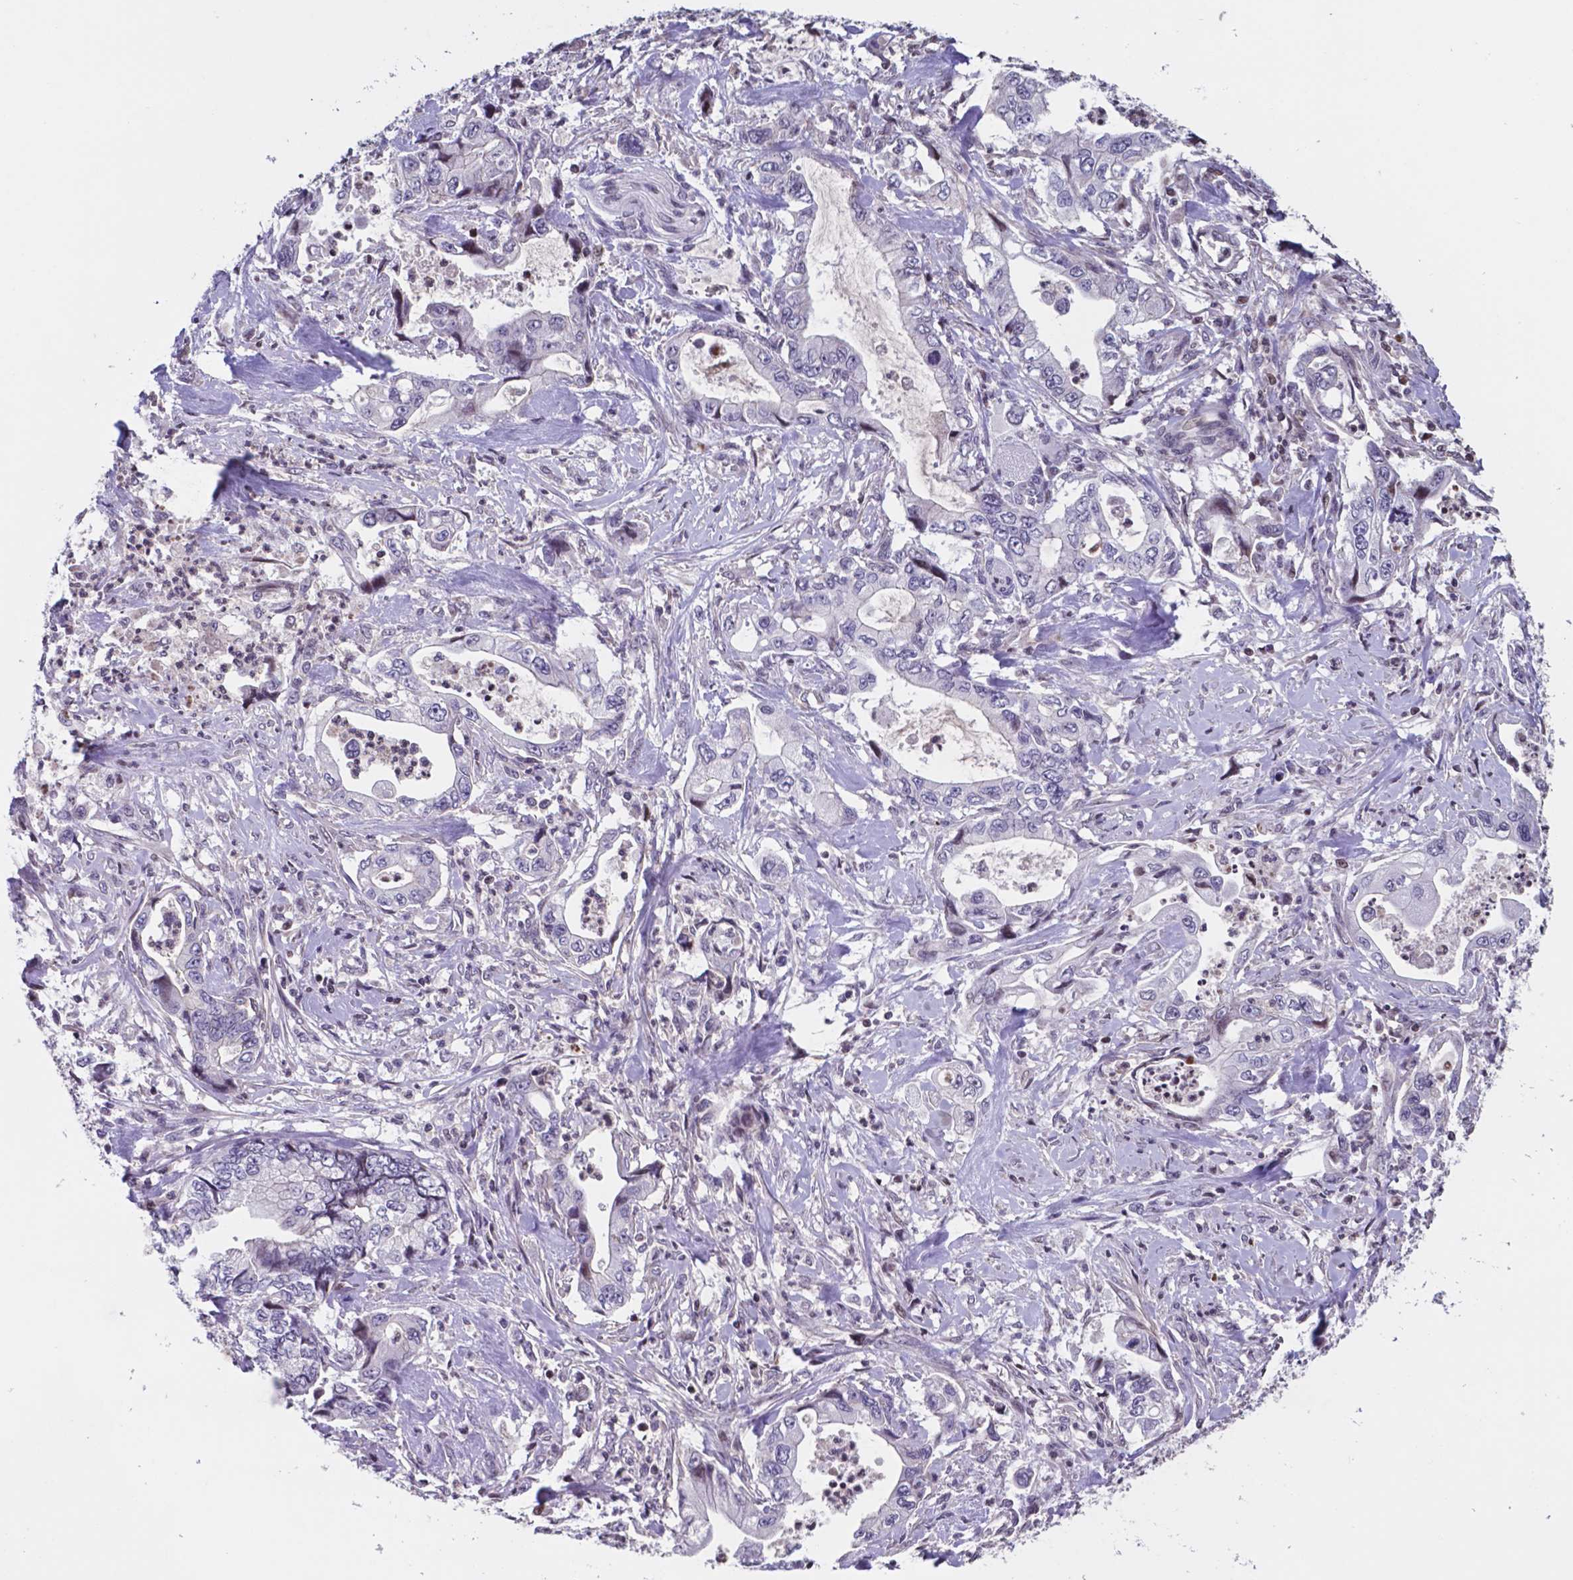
{"staining": {"intensity": "negative", "quantity": "none", "location": "none"}, "tissue": "stomach cancer", "cell_type": "Tumor cells", "image_type": "cancer", "snomed": [{"axis": "morphology", "description": "Adenocarcinoma, NOS"}, {"axis": "topography", "description": "Pancreas"}, {"axis": "topography", "description": "Stomach, upper"}], "caption": "Protein analysis of adenocarcinoma (stomach) reveals no significant expression in tumor cells.", "gene": "MLC1", "patient": {"sex": "male", "age": 77}}